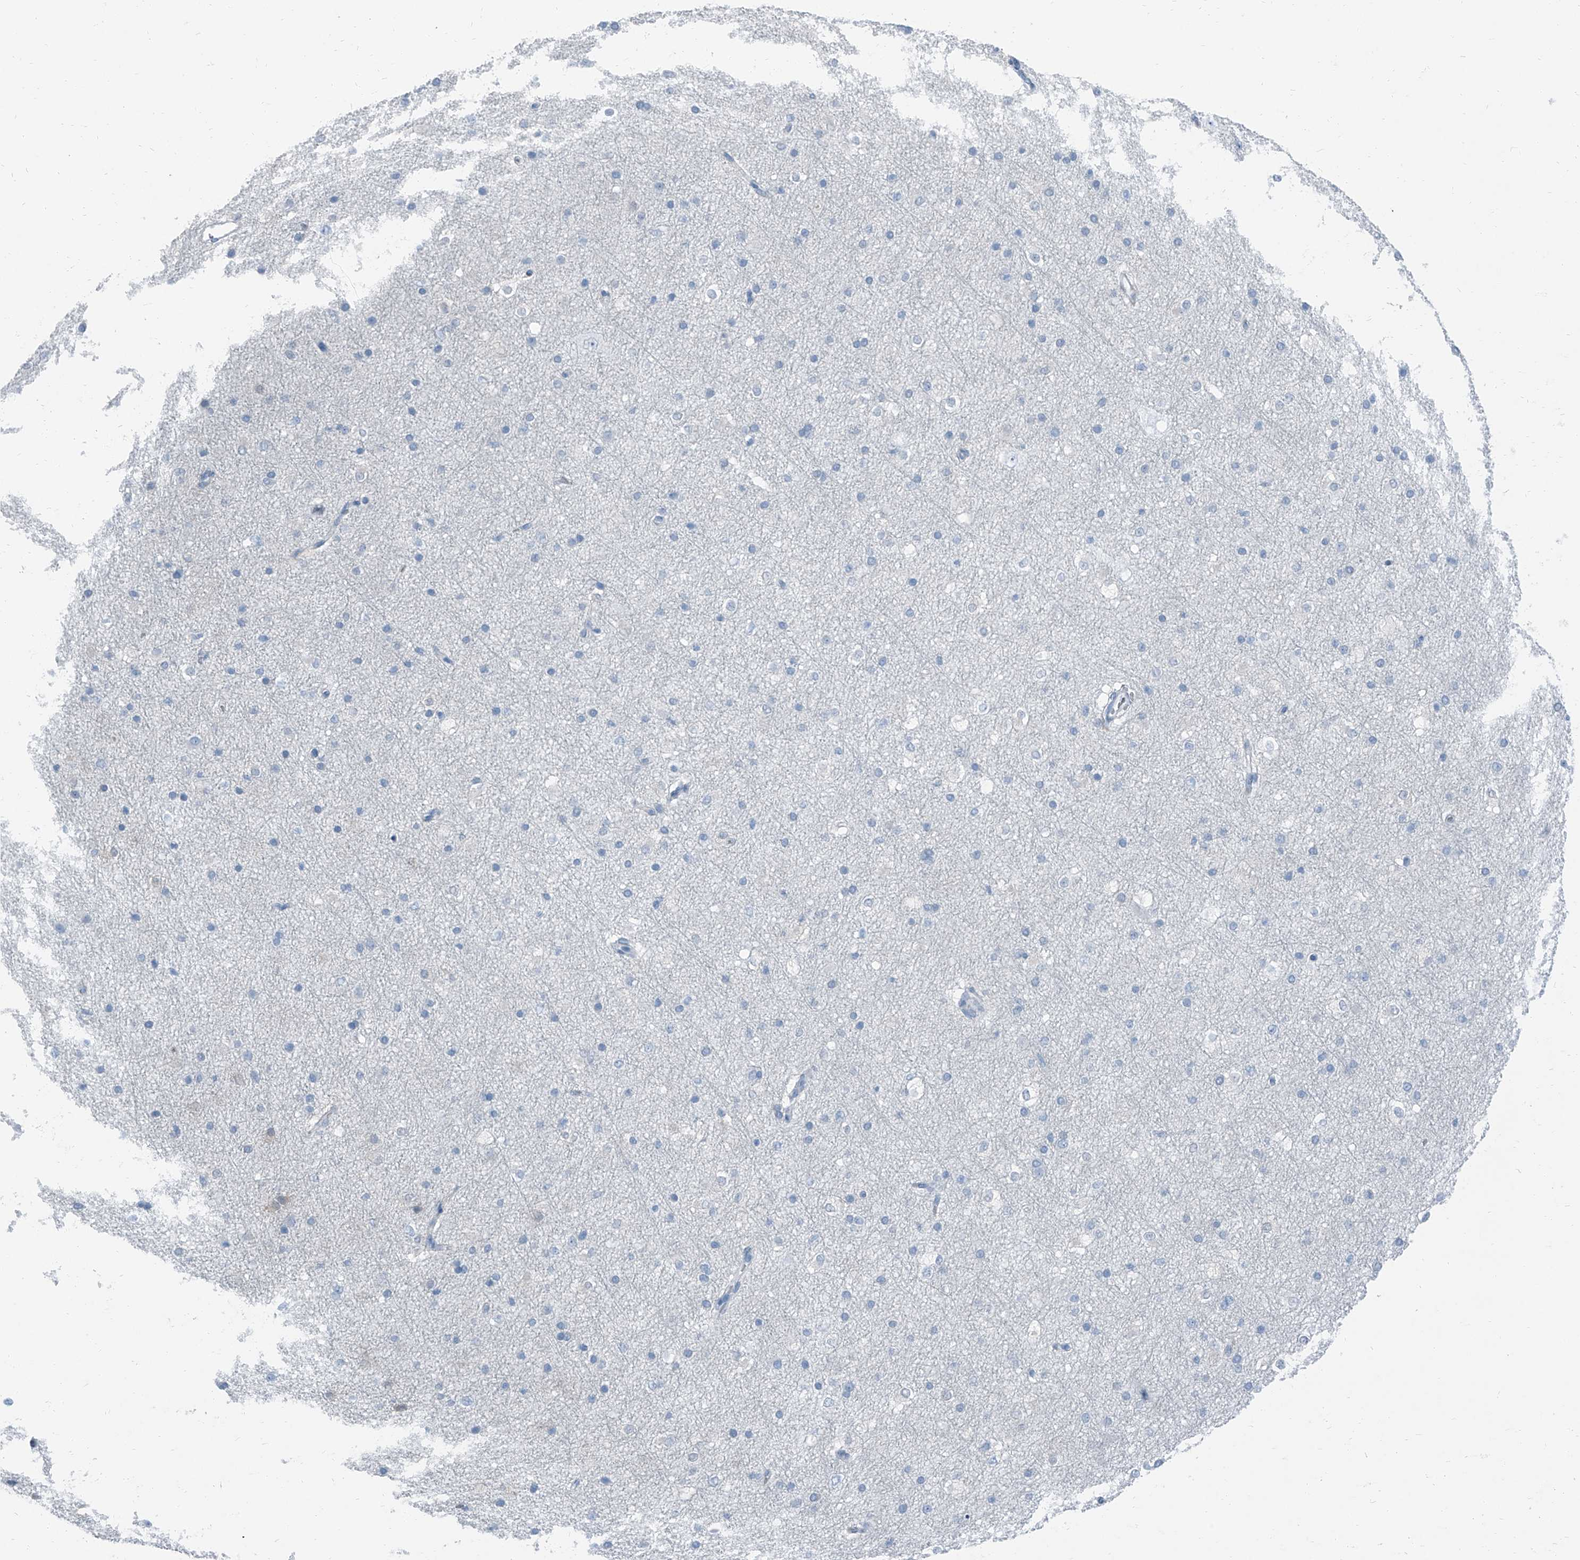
{"staining": {"intensity": "negative", "quantity": "none", "location": "none"}, "tissue": "cerebral cortex", "cell_type": "Endothelial cells", "image_type": "normal", "snomed": [{"axis": "morphology", "description": "Normal tissue, NOS"}, {"axis": "morphology", "description": "Developmental malformation"}, {"axis": "topography", "description": "Cerebral cortex"}], "caption": "Immunohistochemistry (IHC) micrograph of unremarkable cerebral cortex: cerebral cortex stained with DAB demonstrates no significant protein staining in endothelial cells.", "gene": "RGN", "patient": {"sex": "female", "age": 30}}